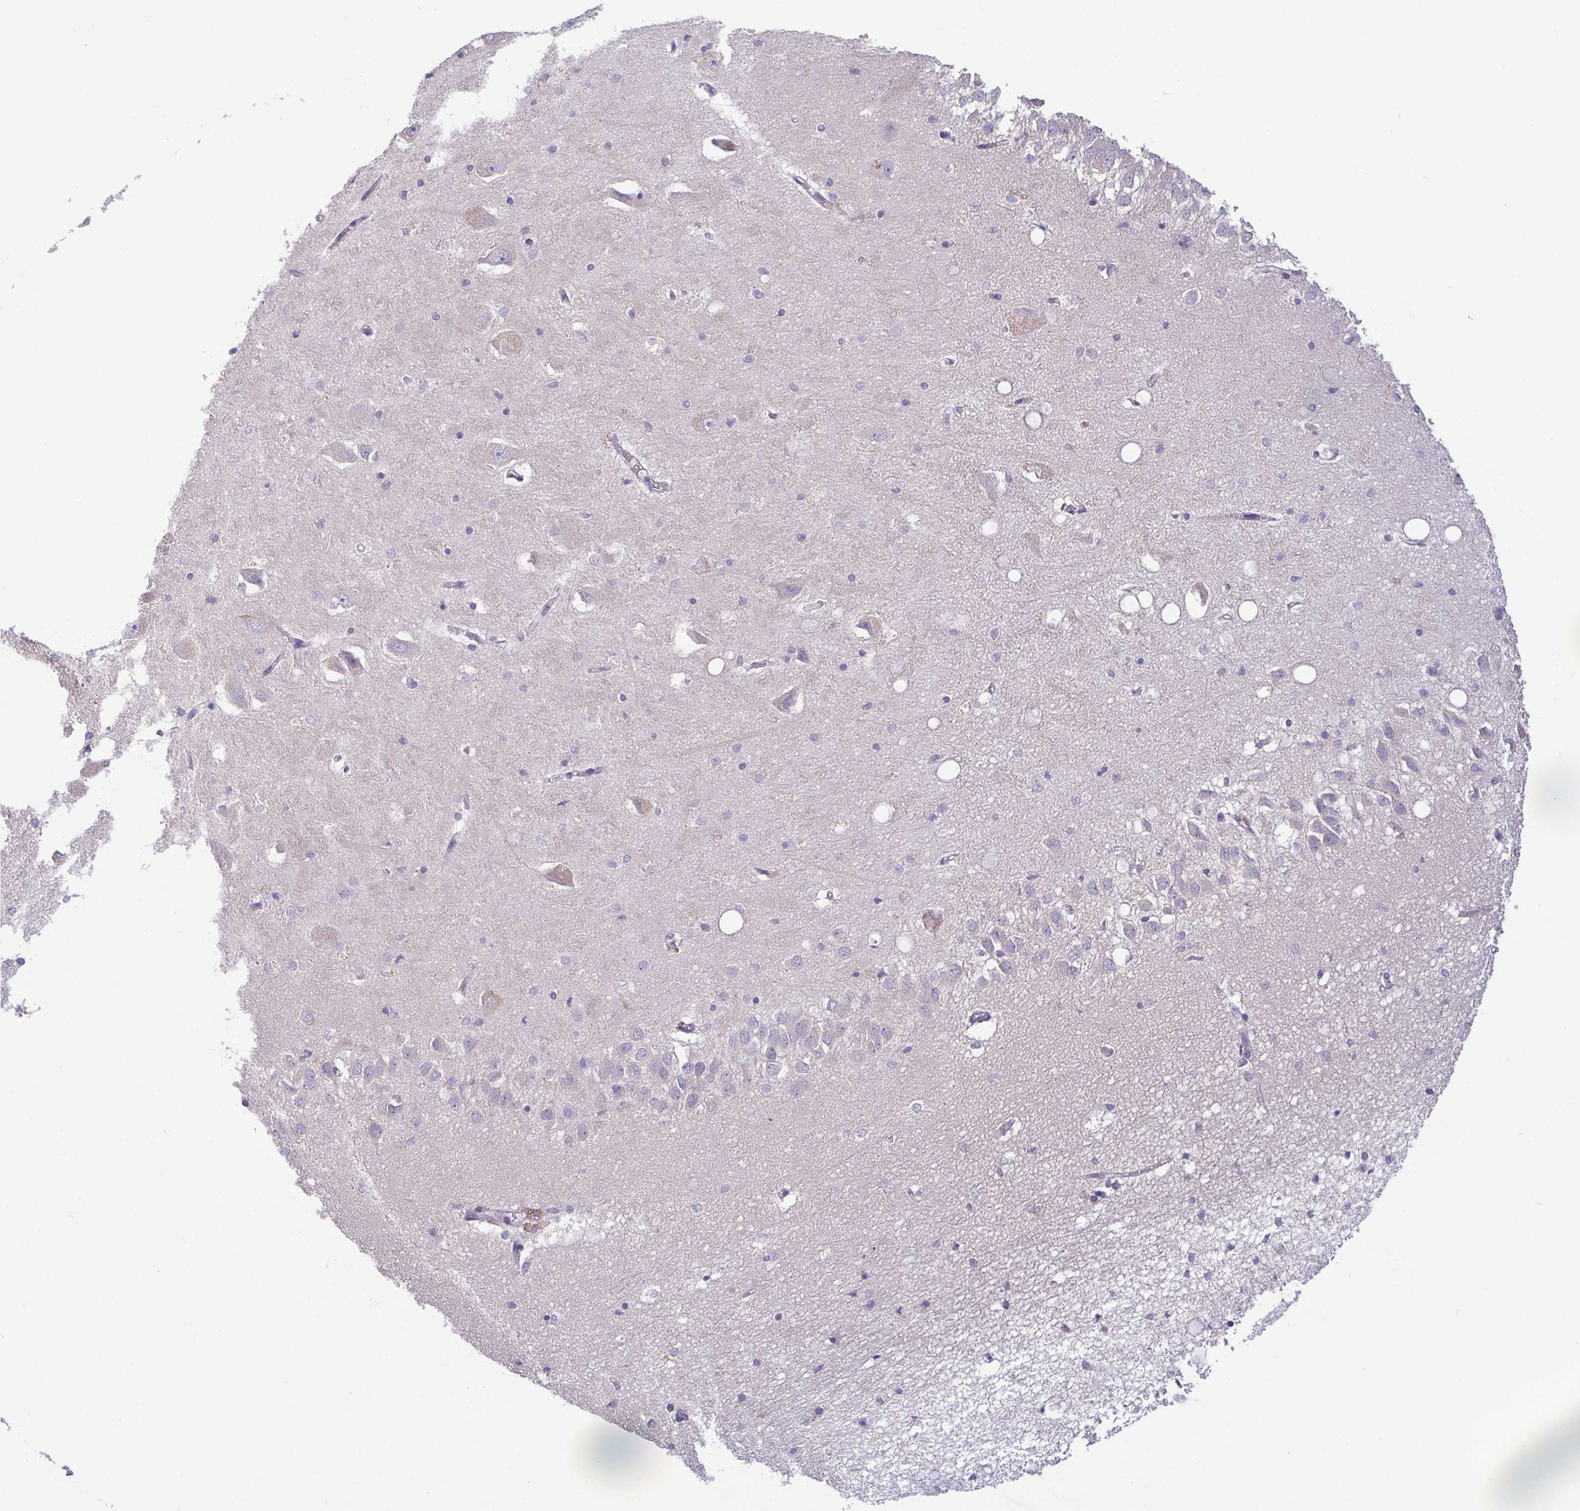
{"staining": {"intensity": "negative", "quantity": "none", "location": "none"}, "tissue": "hippocampus", "cell_type": "Glial cells", "image_type": "normal", "snomed": [{"axis": "morphology", "description": "Normal tissue, NOS"}, {"axis": "topography", "description": "Hippocampus"}], "caption": "High power microscopy micrograph of an IHC photomicrograph of benign hippocampus, revealing no significant staining in glial cells. (DAB (3,3'-diaminobenzidine) immunohistochemistry (IHC) with hematoxylin counter stain).", "gene": "LMF2", "patient": {"sex": "male", "age": 58}}